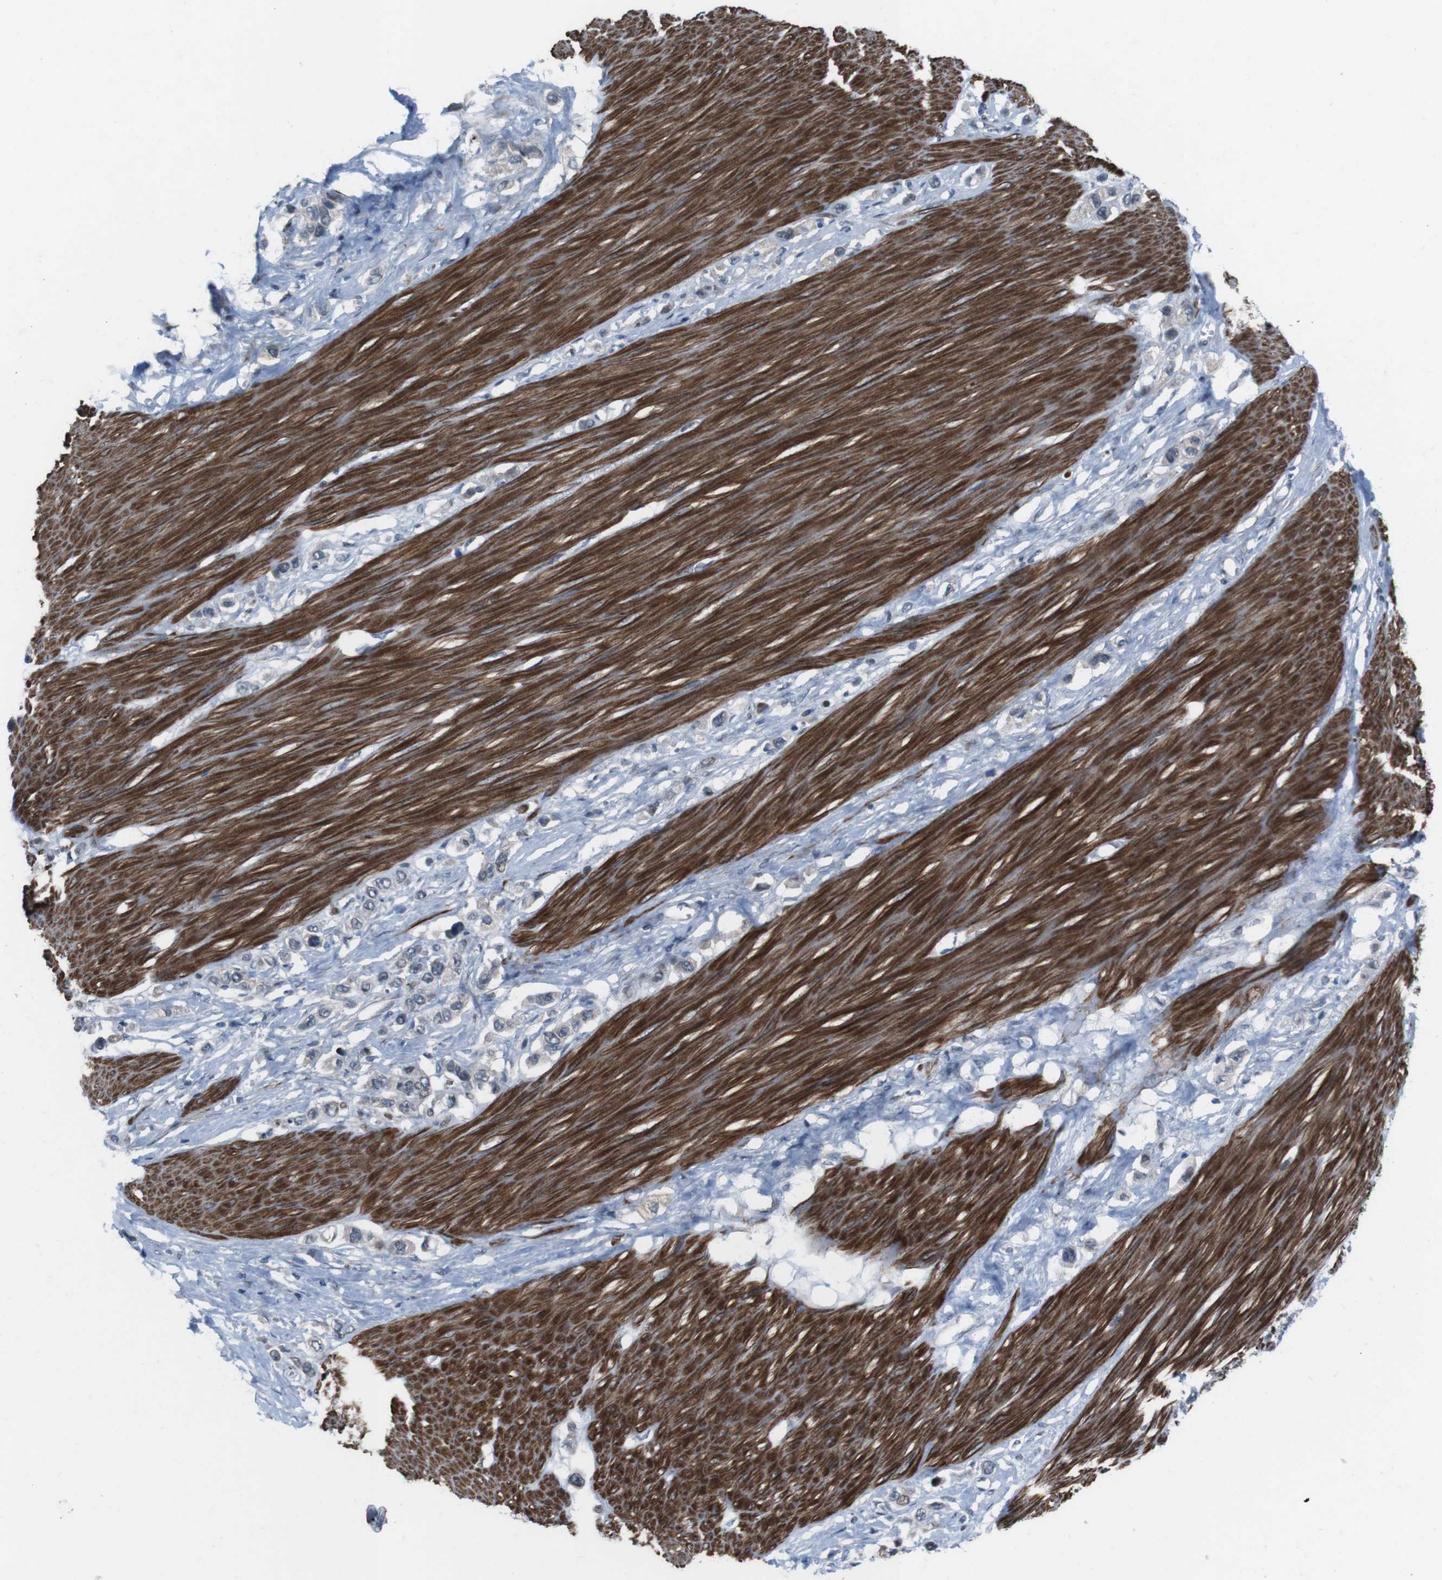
{"staining": {"intensity": "weak", "quantity": "<25%", "location": "nuclear"}, "tissue": "stomach cancer", "cell_type": "Tumor cells", "image_type": "cancer", "snomed": [{"axis": "morphology", "description": "Adenocarcinoma, NOS"}, {"axis": "topography", "description": "Stomach"}], "caption": "A photomicrograph of human stomach cancer (adenocarcinoma) is negative for staining in tumor cells.", "gene": "PBRM1", "patient": {"sex": "female", "age": 65}}